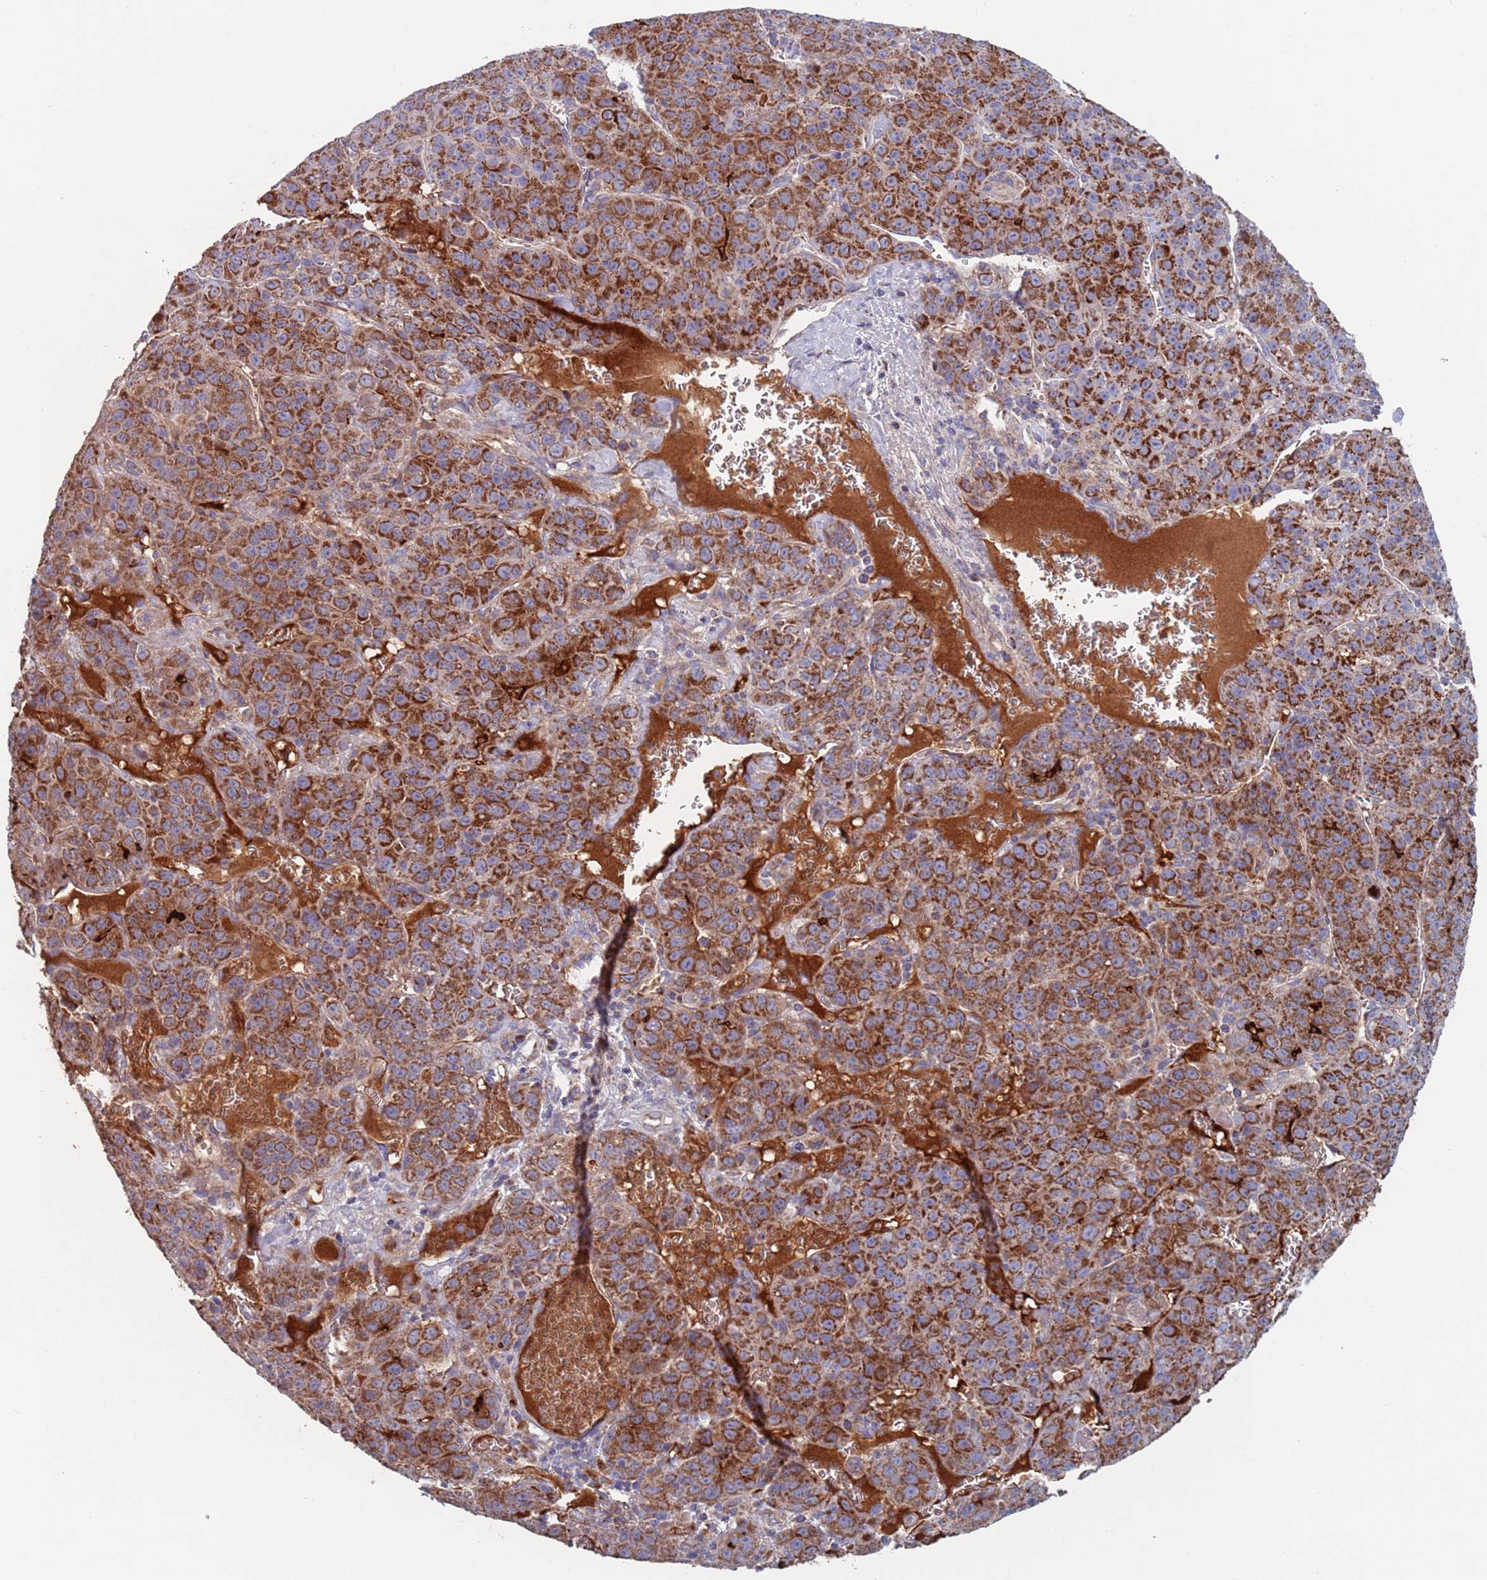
{"staining": {"intensity": "strong", "quantity": ">75%", "location": "cytoplasmic/membranous"}, "tissue": "liver cancer", "cell_type": "Tumor cells", "image_type": "cancer", "snomed": [{"axis": "morphology", "description": "Carcinoma, Hepatocellular, NOS"}, {"axis": "topography", "description": "Liver"}], "caption": "Protein staining by IHC demonstrates strong cytoplasmic/membranous staining in approximately >75% of tumor cells in liver cancer.", "gene": "MRPL22", "patient": {"sex": "female", "age": 53}}